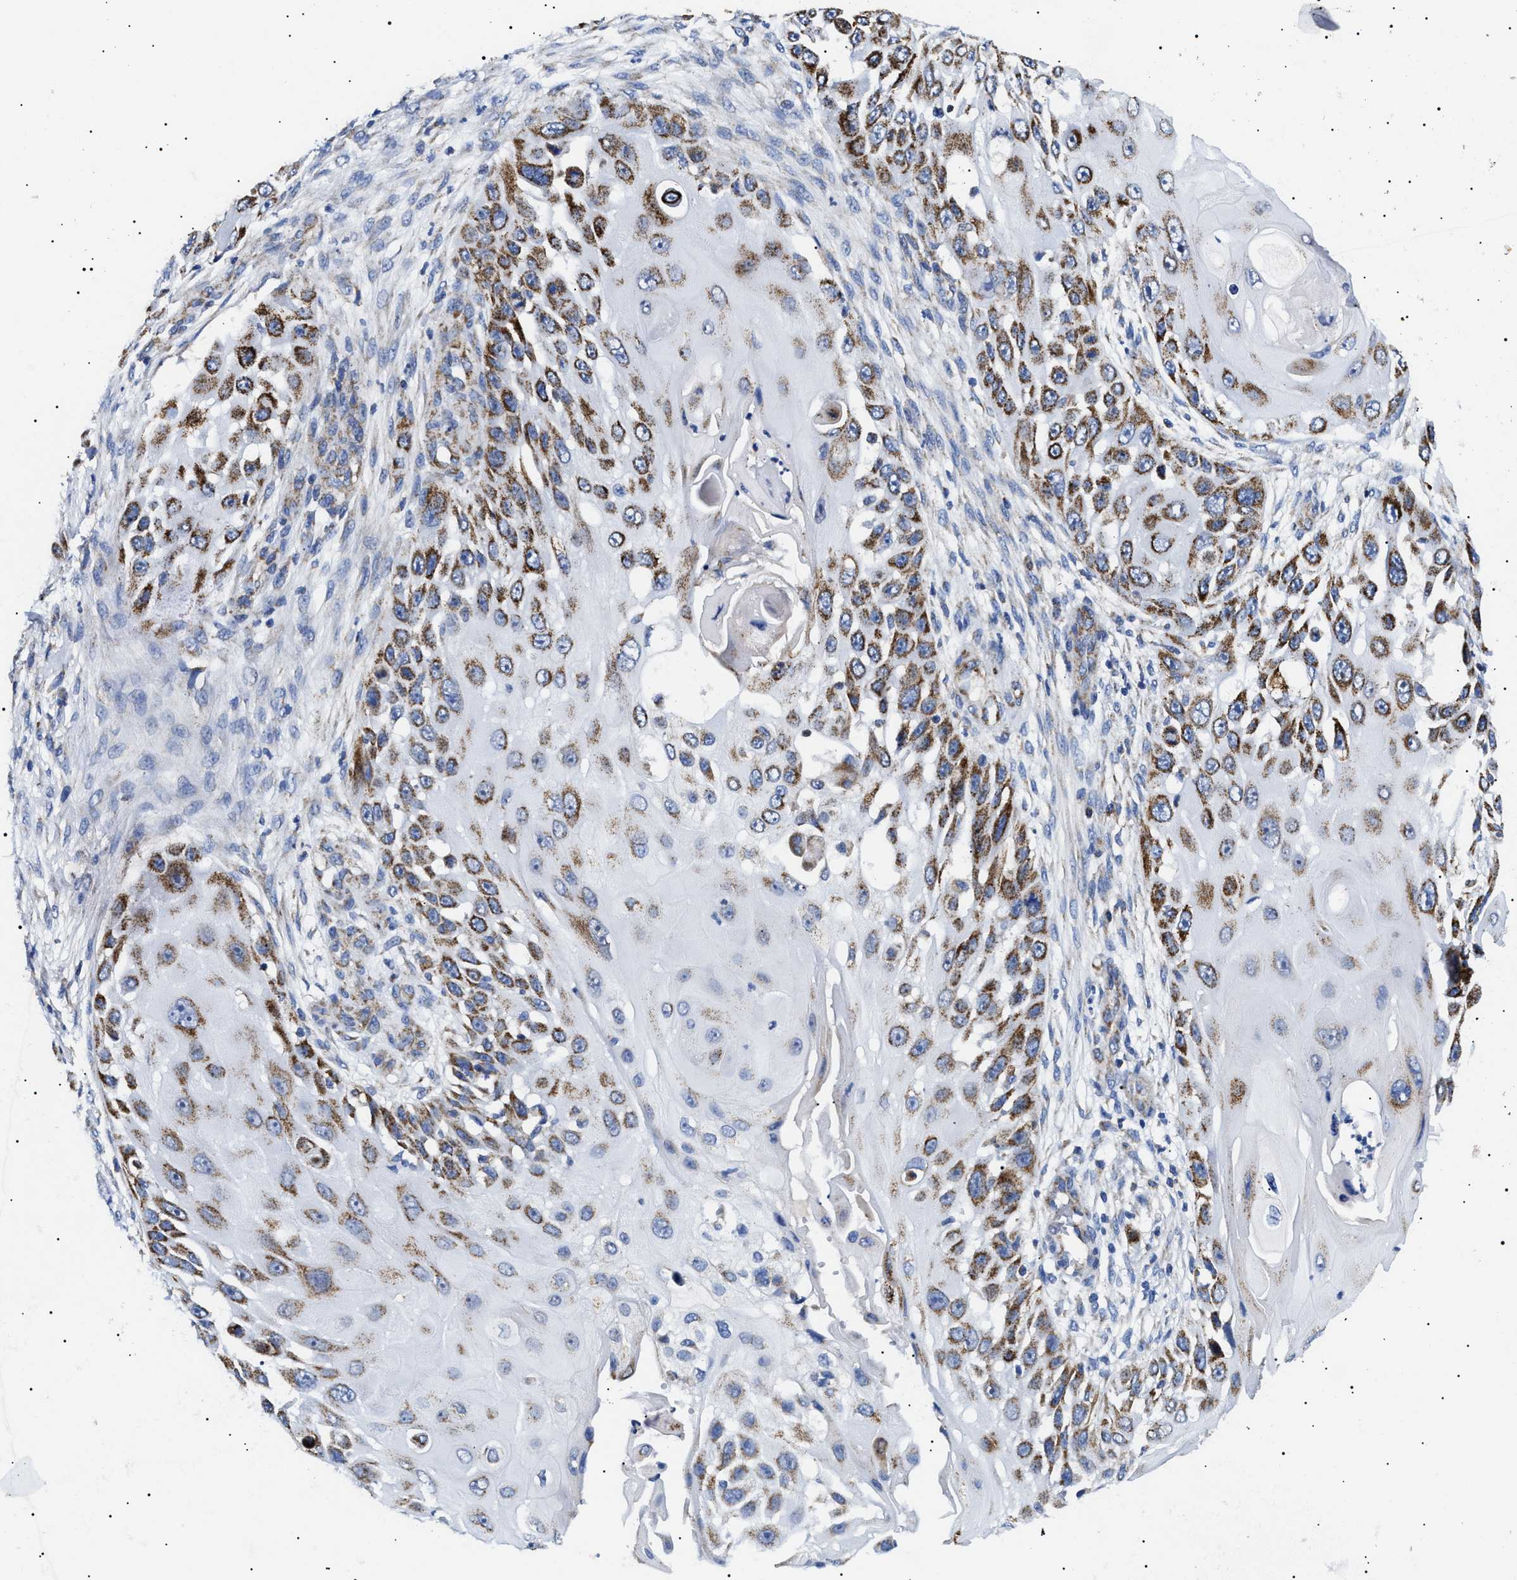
{"staining": {"intensity": "strong", "quantity": ">75%", "location": "cytoplasmic/membranous"}, "tissue": "skin cancer", "cell_type": "Tumor cells", "image_type": "cancer", "snomed": [{"axis": "morphology", "description": "Squamous cell carcinoma, NOS"}, {"axis": "topography", "description": "Skin"}], "caption": "High-power microscopy captured an immunohistochemistry (IHC) micrograph of squamous cell carcinoma (skin), revealing strong cytoplasmic/membranous expression in about >75% of tumor cells.", "gene": "CHRDL2", "patient": {"sex": "female", "age": 44}}